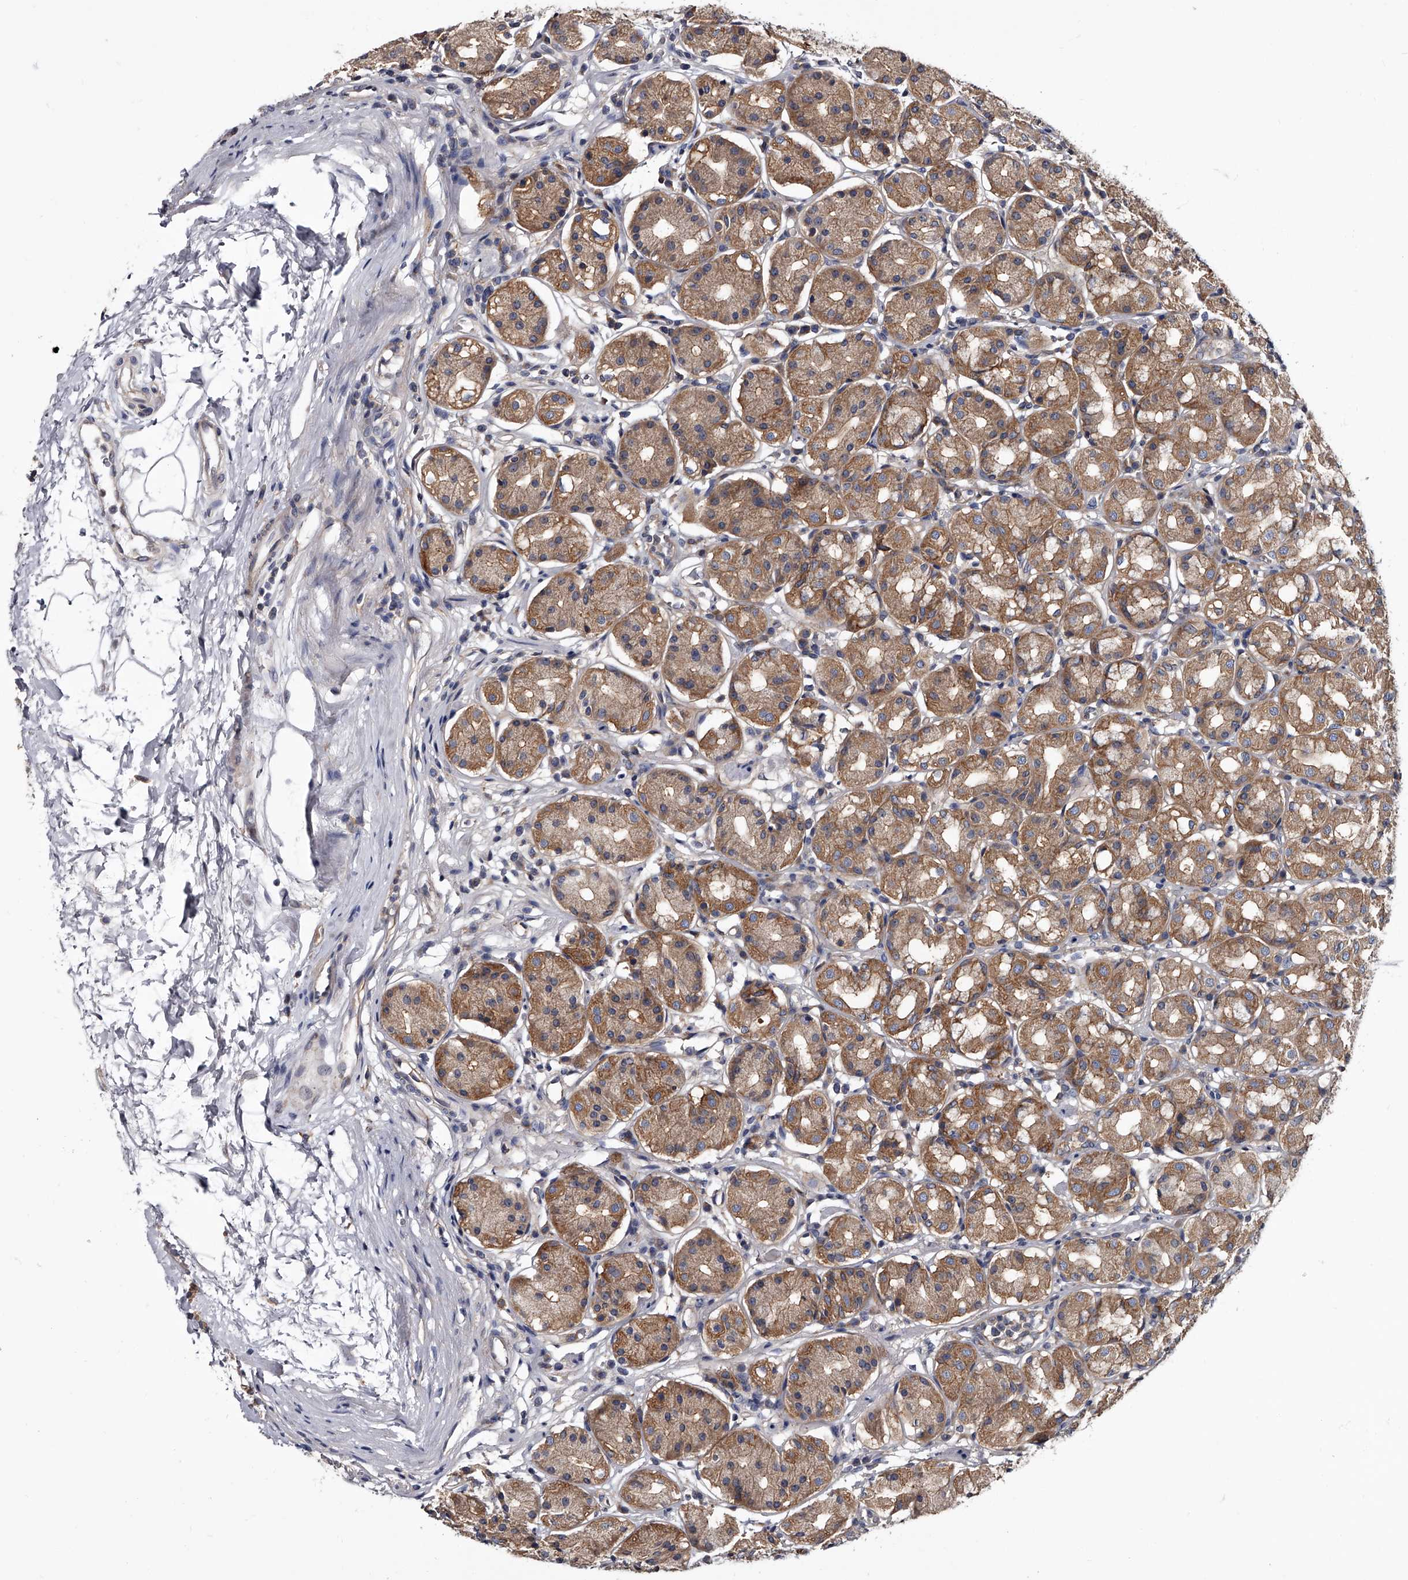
{"staining": {"intensity": "moderate", "quantity": "25%-75%", "location": "cytoplasmic/membranous"}, "tissue": "stomach", "cell_type": "Glandular cells", "image_type": "normal", "snomed": [{"axis": "morphology", "description": "Normal tissue, NOS"}, {"axis": "topography", "description": "Stomach"}, {"axis": "topography", "description": "Stomach, lower"}], "caption": "Protein analysis of benign stomach demonstrates moderate cytoplasmic/membranous staining in about 25%-75% of glandular cells.", "gene": "GAPVD1", "patient": {"sex": "female", "age": 56}}